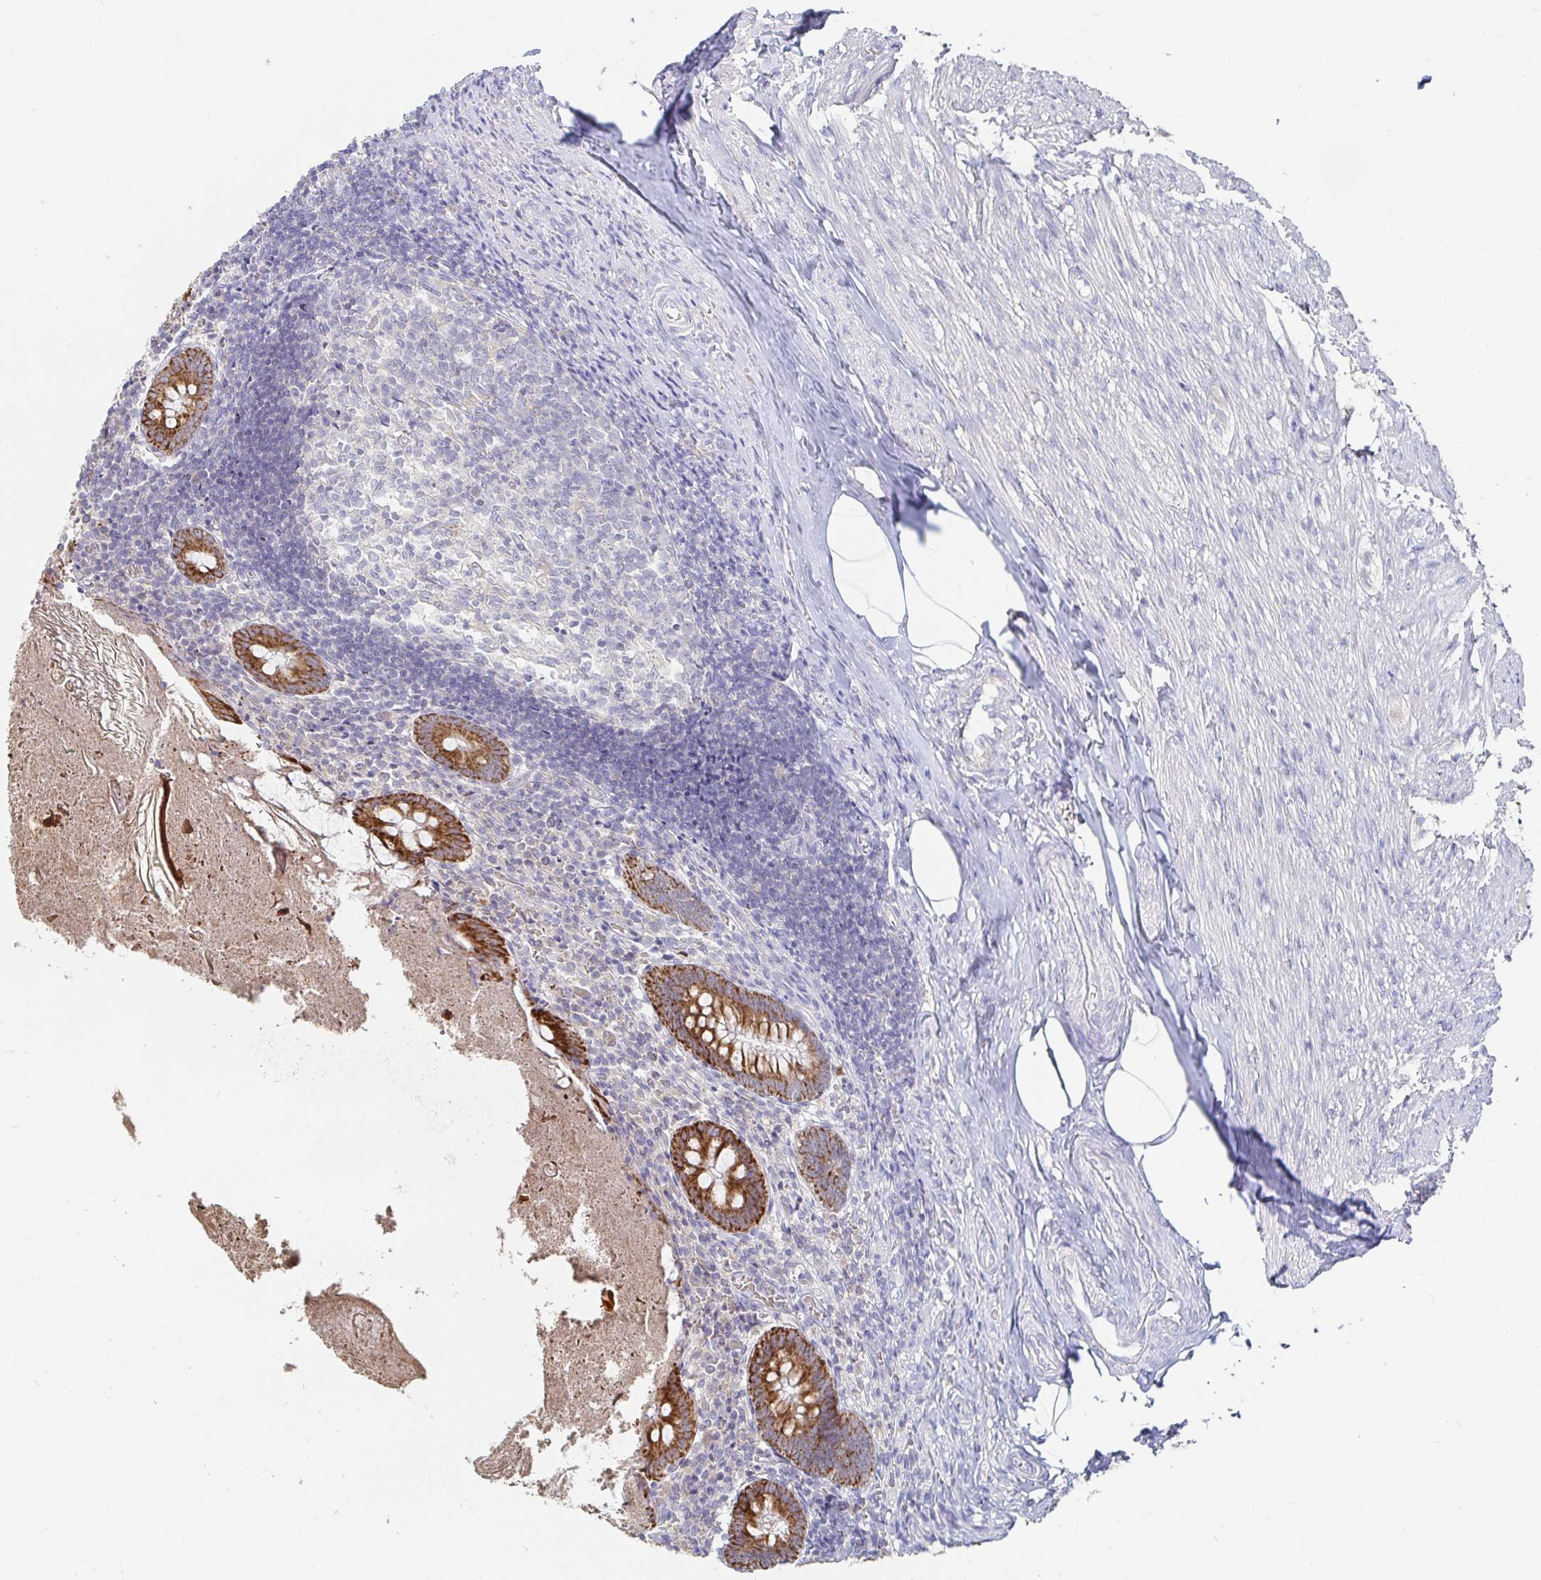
{"staining": {"intensity": "strong", "quantity": ">75%", "location": "cytoplasmic/membranous"}, "tissue": "appendix", "cell_type": "Glandular cells", "image_type": "normal", "snomed": [{"axis": "morphology", "description": "Normal tissue, NOS"}, {"axis": "topography", "description": "Appendix"}], "caption": "A brown stain labels strong cytoplasmic/membranous positivity of a protein in glandular cells of unremarkable human appendix. The protein is shown in brown color, while the nuclei are stained blue.", "gene": "SPPL3", "patient": {"sex": "female", "age": 17}}